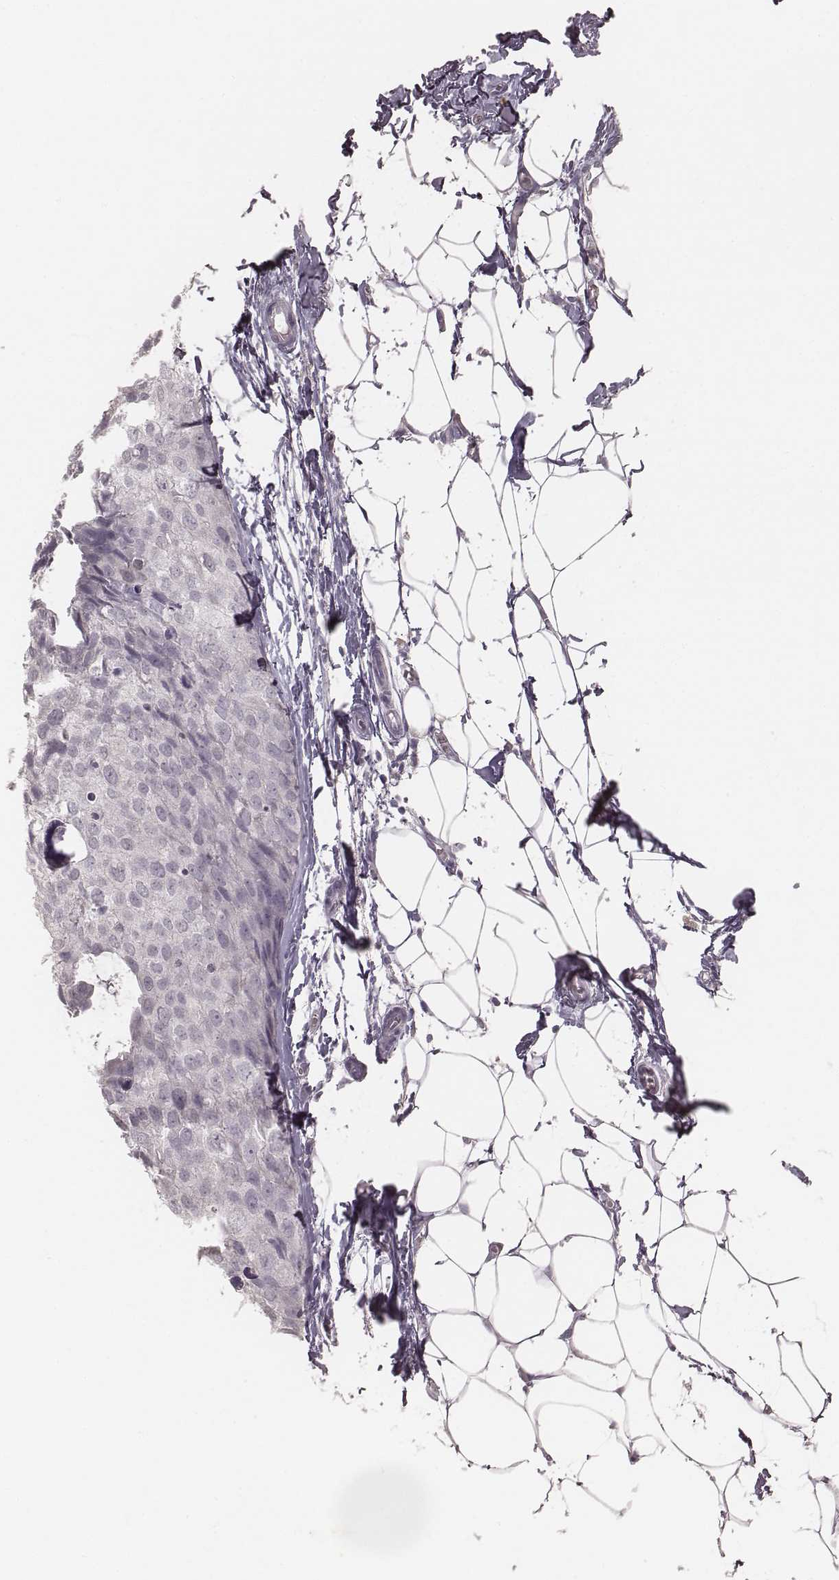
{"staining": {"intensity": "negative", "quantity": "none", "location": "none"}, "tissue": "breast cancer", "cell_type": "Tumor cells", "image_type": "cancer", "snomed": [{"axis": "morphology", "description": "Duct carcinoma"}, {"axis": "topography", "description": "Breast"}], "caption": "Immunohistochemistry of breast infiltrating ductal carcinoma reveals no positivity in tumor cells.", "gene": "LY6K", "patient": {"sex": "female", "age": 38}}